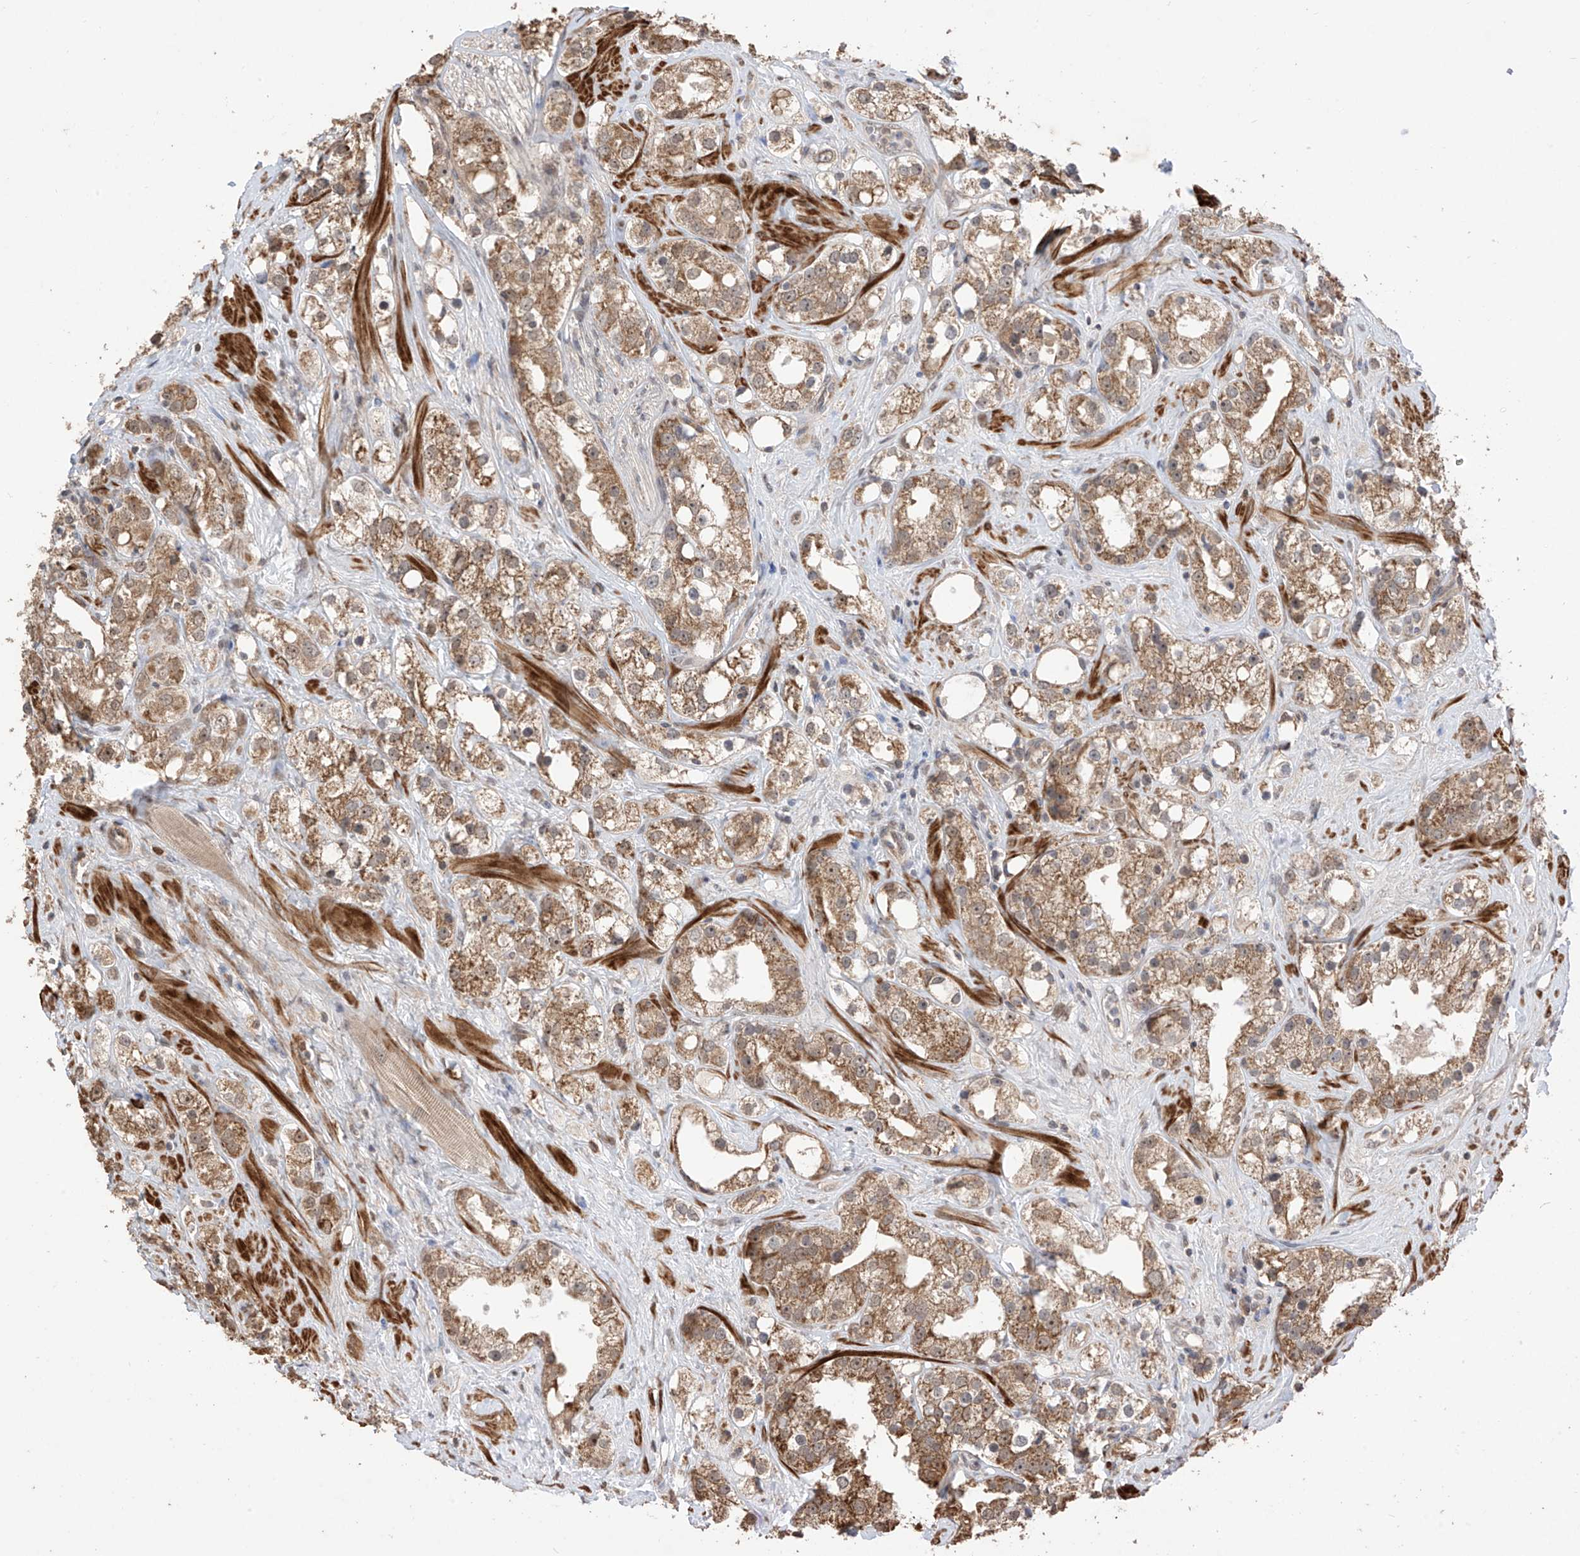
{"staining": {"intensity": "moderate", "quantity": ">75%", "location": "cytoplasmic/membranous"}, "tissue": "prostate cancer", "cell_type": "Tumor cells", "image_type": "cancer", "snomed": [{"axis": "morphology", "description": "Adenocarcinoma, NOS"}, {"axis": "topography", "description": "Prostate"}], "caption": "DAB immunohistochemical staining of adenocarcinoma (prostate) shows moderate cytoplasmic/membranous protein expression in about >75% of tumor cells.", "gene": "LATS1", "patient": {"sex": "male", "age": 79}}